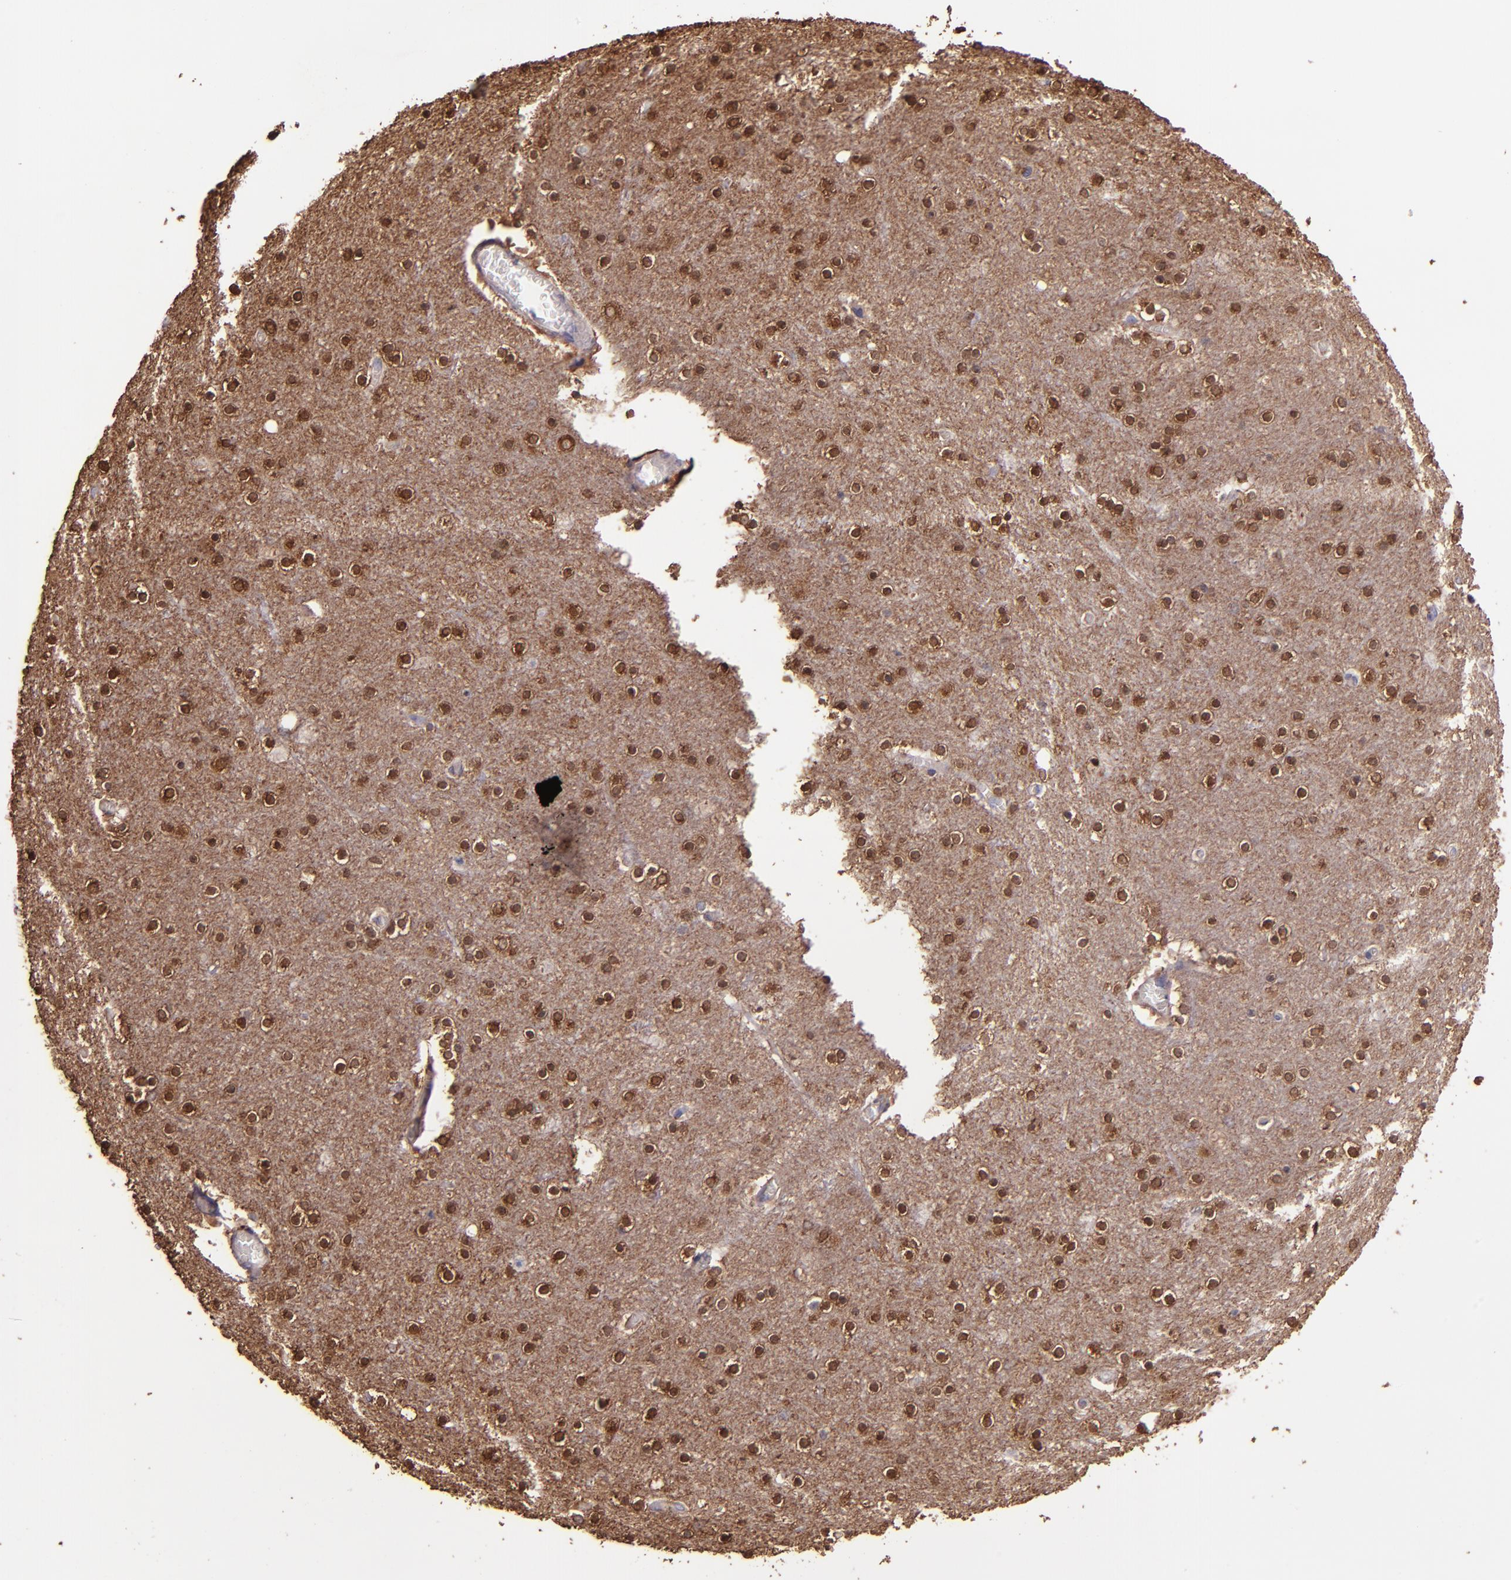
{"staining": {"intensity": "negative", "quantity": "none", "location": "none"}, "tissue": "cerebral cortex", "cell_type": "Endothelial cells", "image_type": "normal", "snomed": [{"axis": "morphology", "description": "Normal tissue, NOS"}, {"axis": "topography", "description": "Cerebral cortex"}], "caption": "IHC of unremarkable cerebral cortex demonstrates no expression in endothelial cells.", "gene": "WASH6P", "patient": {"sex": "female", "age": 54}}